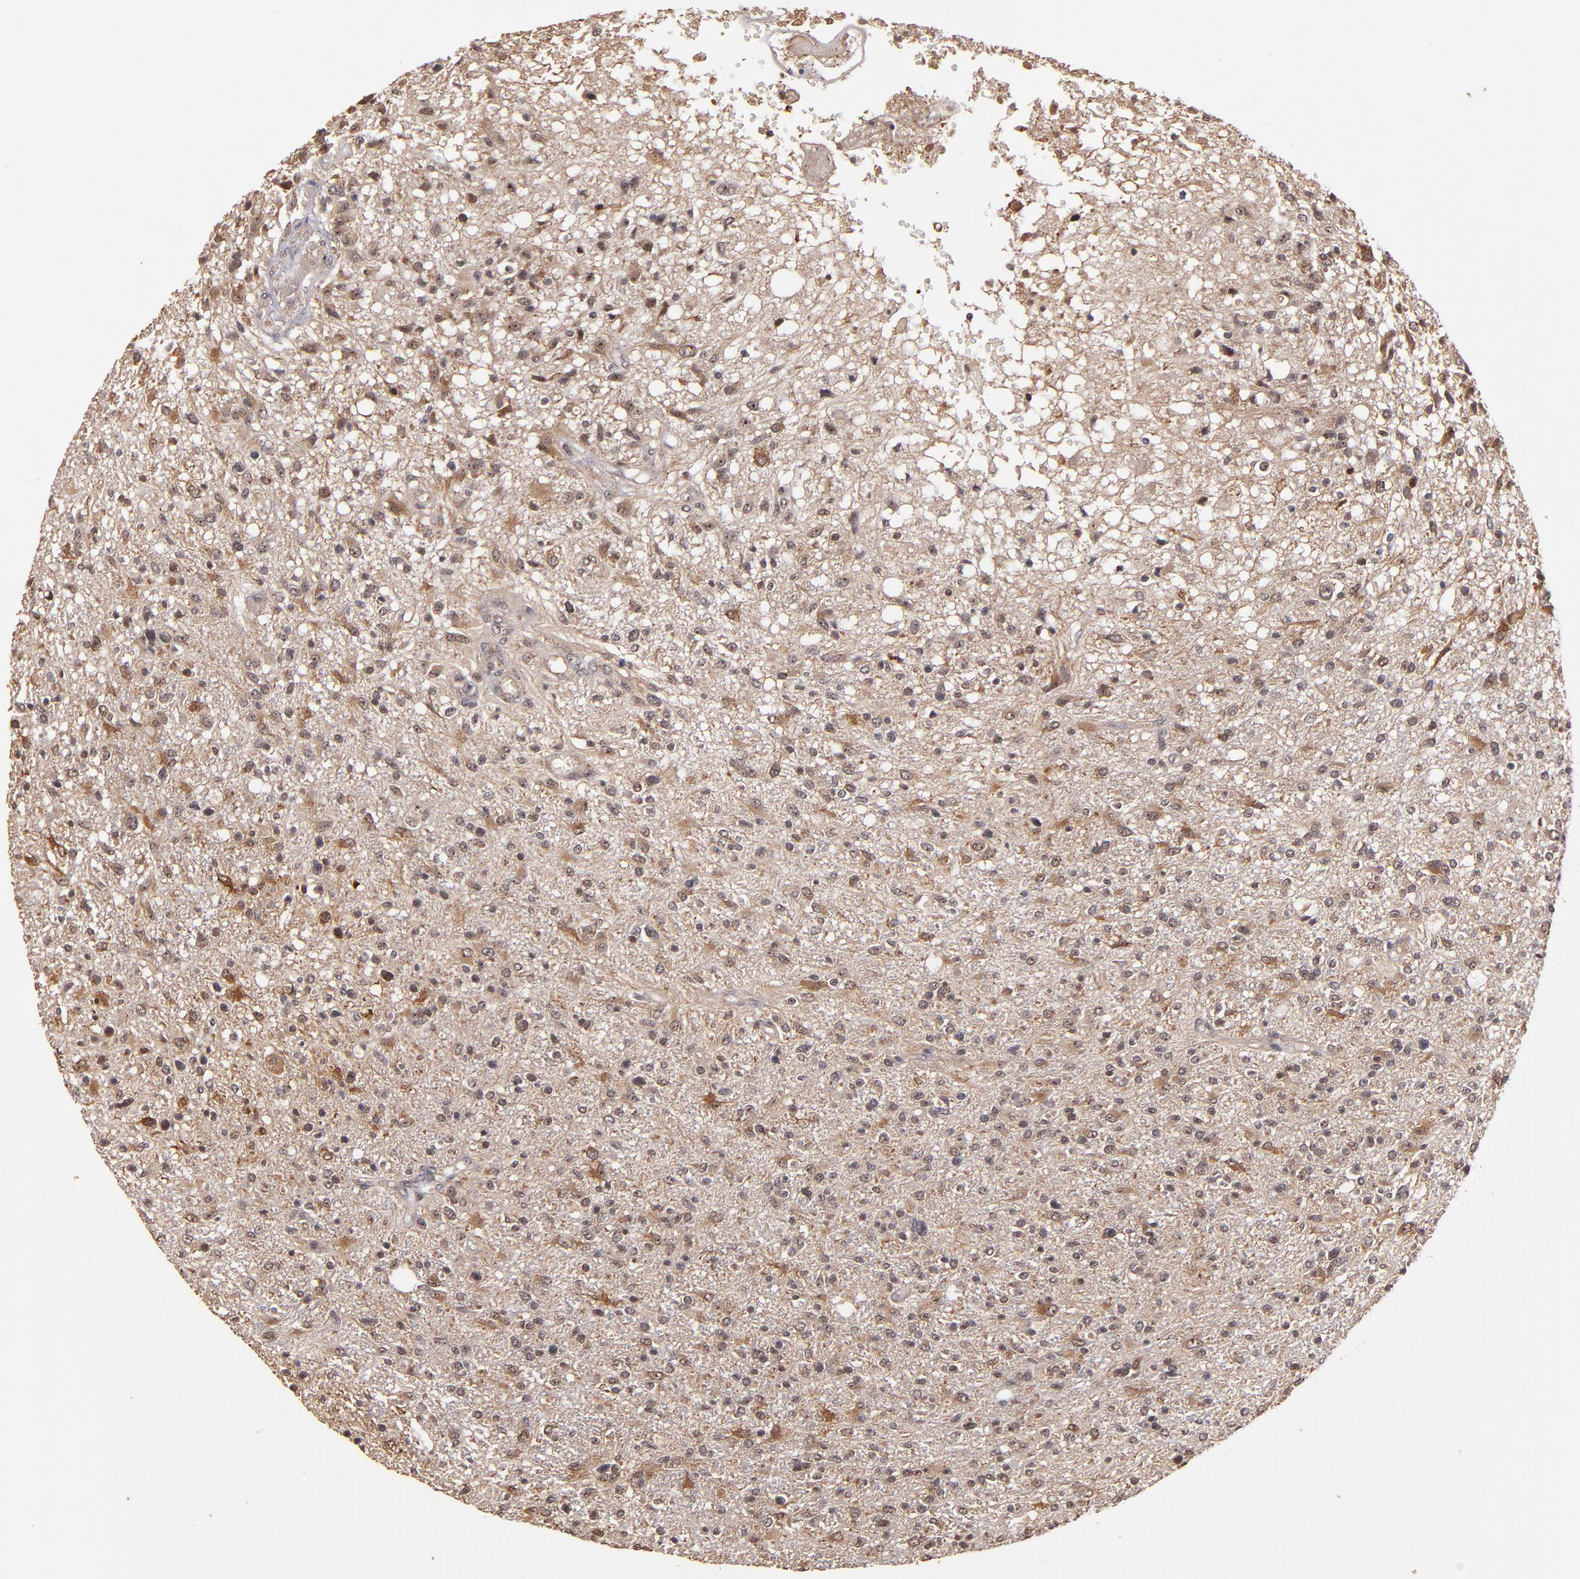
{"staining": {"intensity": "strong", "quantity": "<25%", "location": "cytoplasmic/membranous"}, "tissue": "glioma", "cell_type": "Tumor cells", "image_type": "cancer", "snomed": [{"axis": "morphology", "description": "Glioma, malignant, High grade"}, {"axis": "topography", "description": "Cerebral cortex"}], "caption": "Immunohistochemistry (IHC) photomicrograph of neoplastic tissue: glioma stained using immunohistochemistry demonstrates medium levels of strong protein expression localized specifically in the cytoplasmic/membranous of tumor cells, appearing as a cytoplasmic/membranous brown color.", "gene": "RIOK3", "patient": {"sex": "male", "age": 76}}